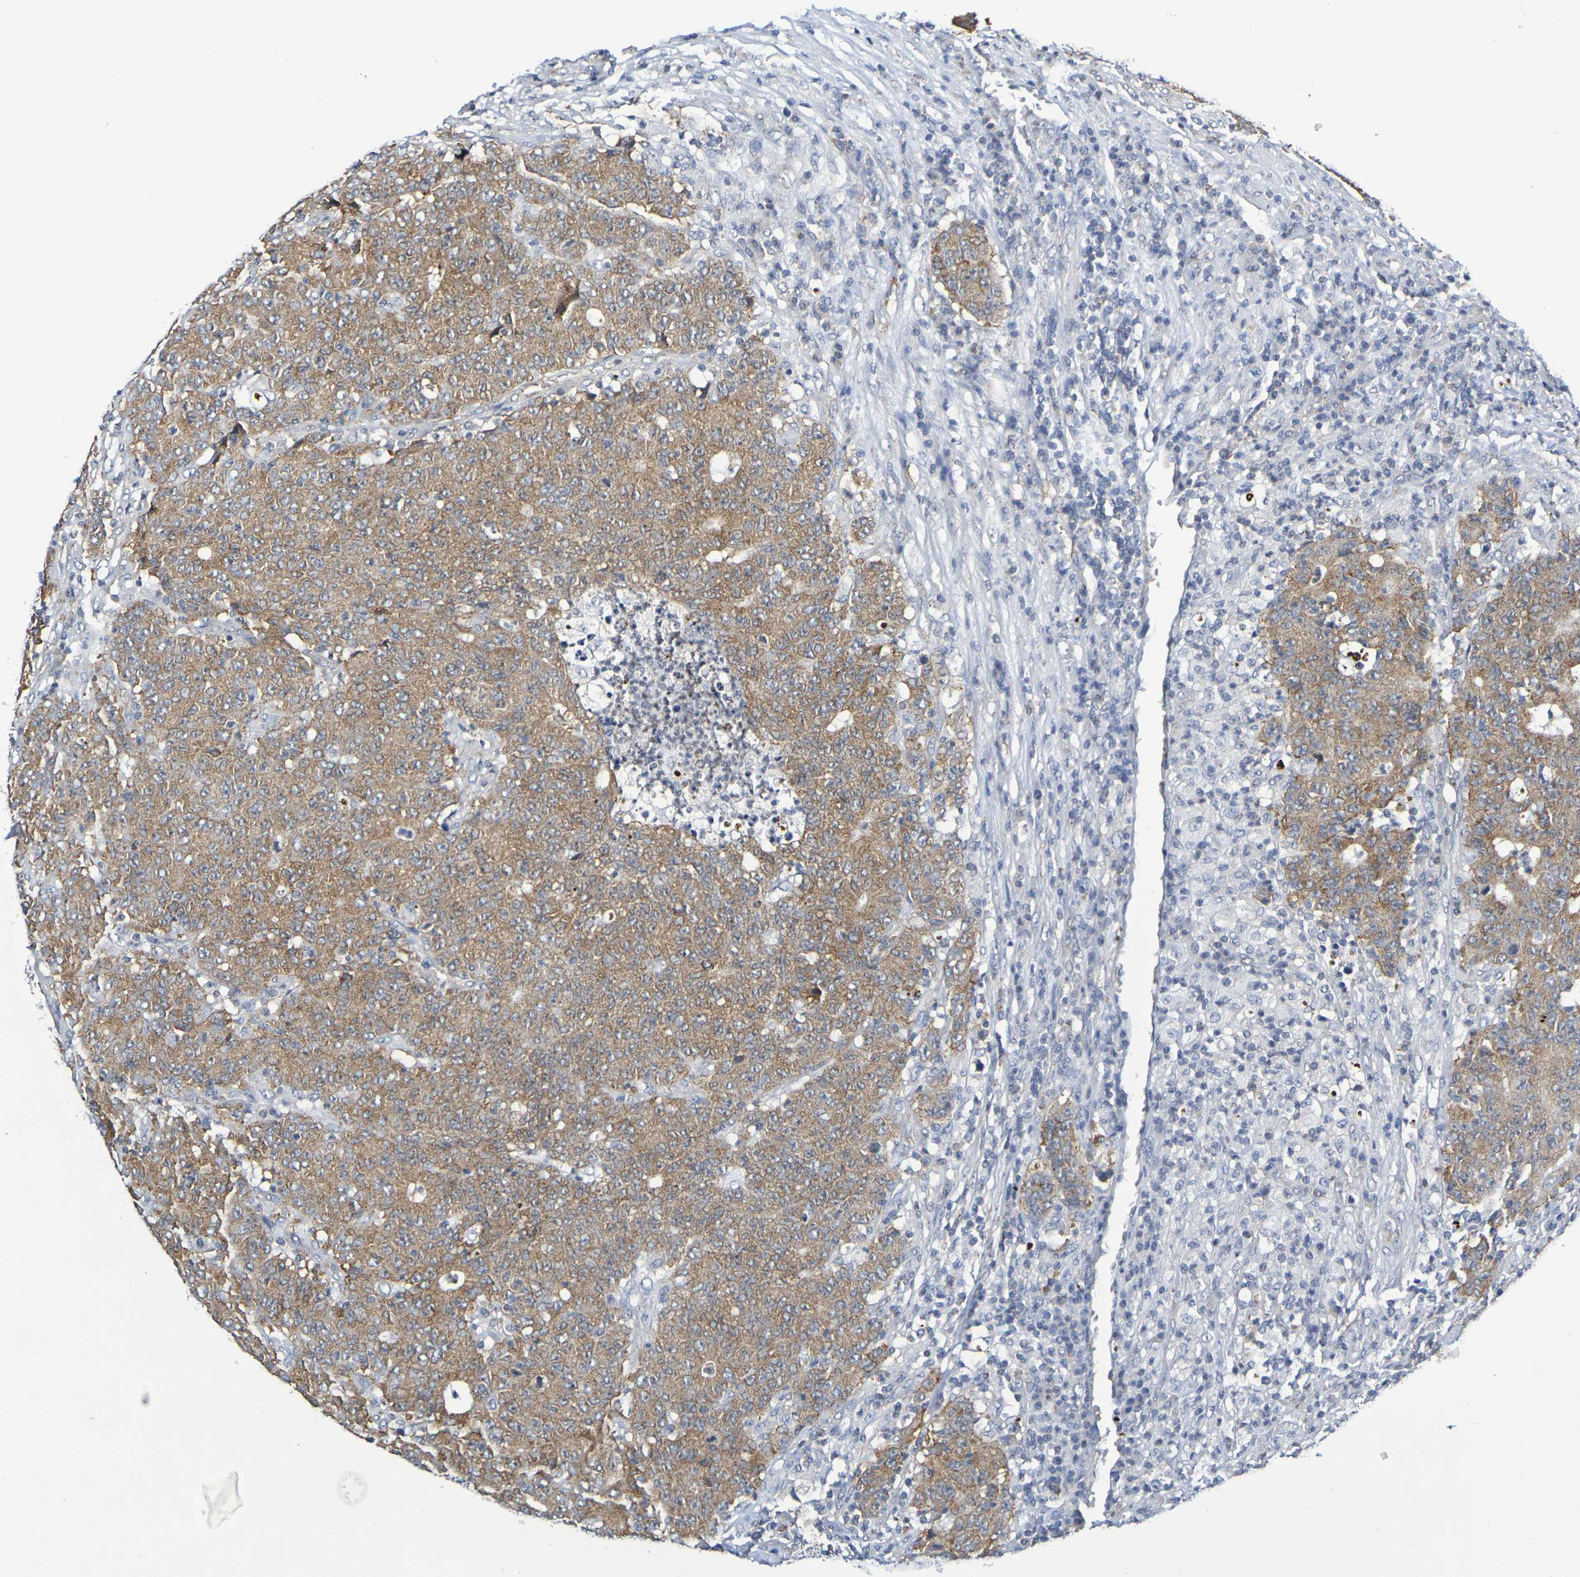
{"staining": {"intensity": "moderate", "quantity": ">75%", "location": "cytoplasmic/membranous"}, "tissue": "colorectal cancer", "cell_type": "Tumor cells", "image_type": "cancer", "snomed": [{"axis": "morphology", "description": "Normal tissue, NOS"}, {"axis": "morphology", "description": "Adenocarcinoma, NOS"}, {"axis": "topography", "description": "Colon"}], "caption": "Human adenocarcinoma (colorectal) stained for a protein (brown) reveals moderate cytoplasmic/membranous positive expression in about >75% of tumor cells.", "gene": "CHRNB1", "patient": {"sex": "female", "age": 75}}